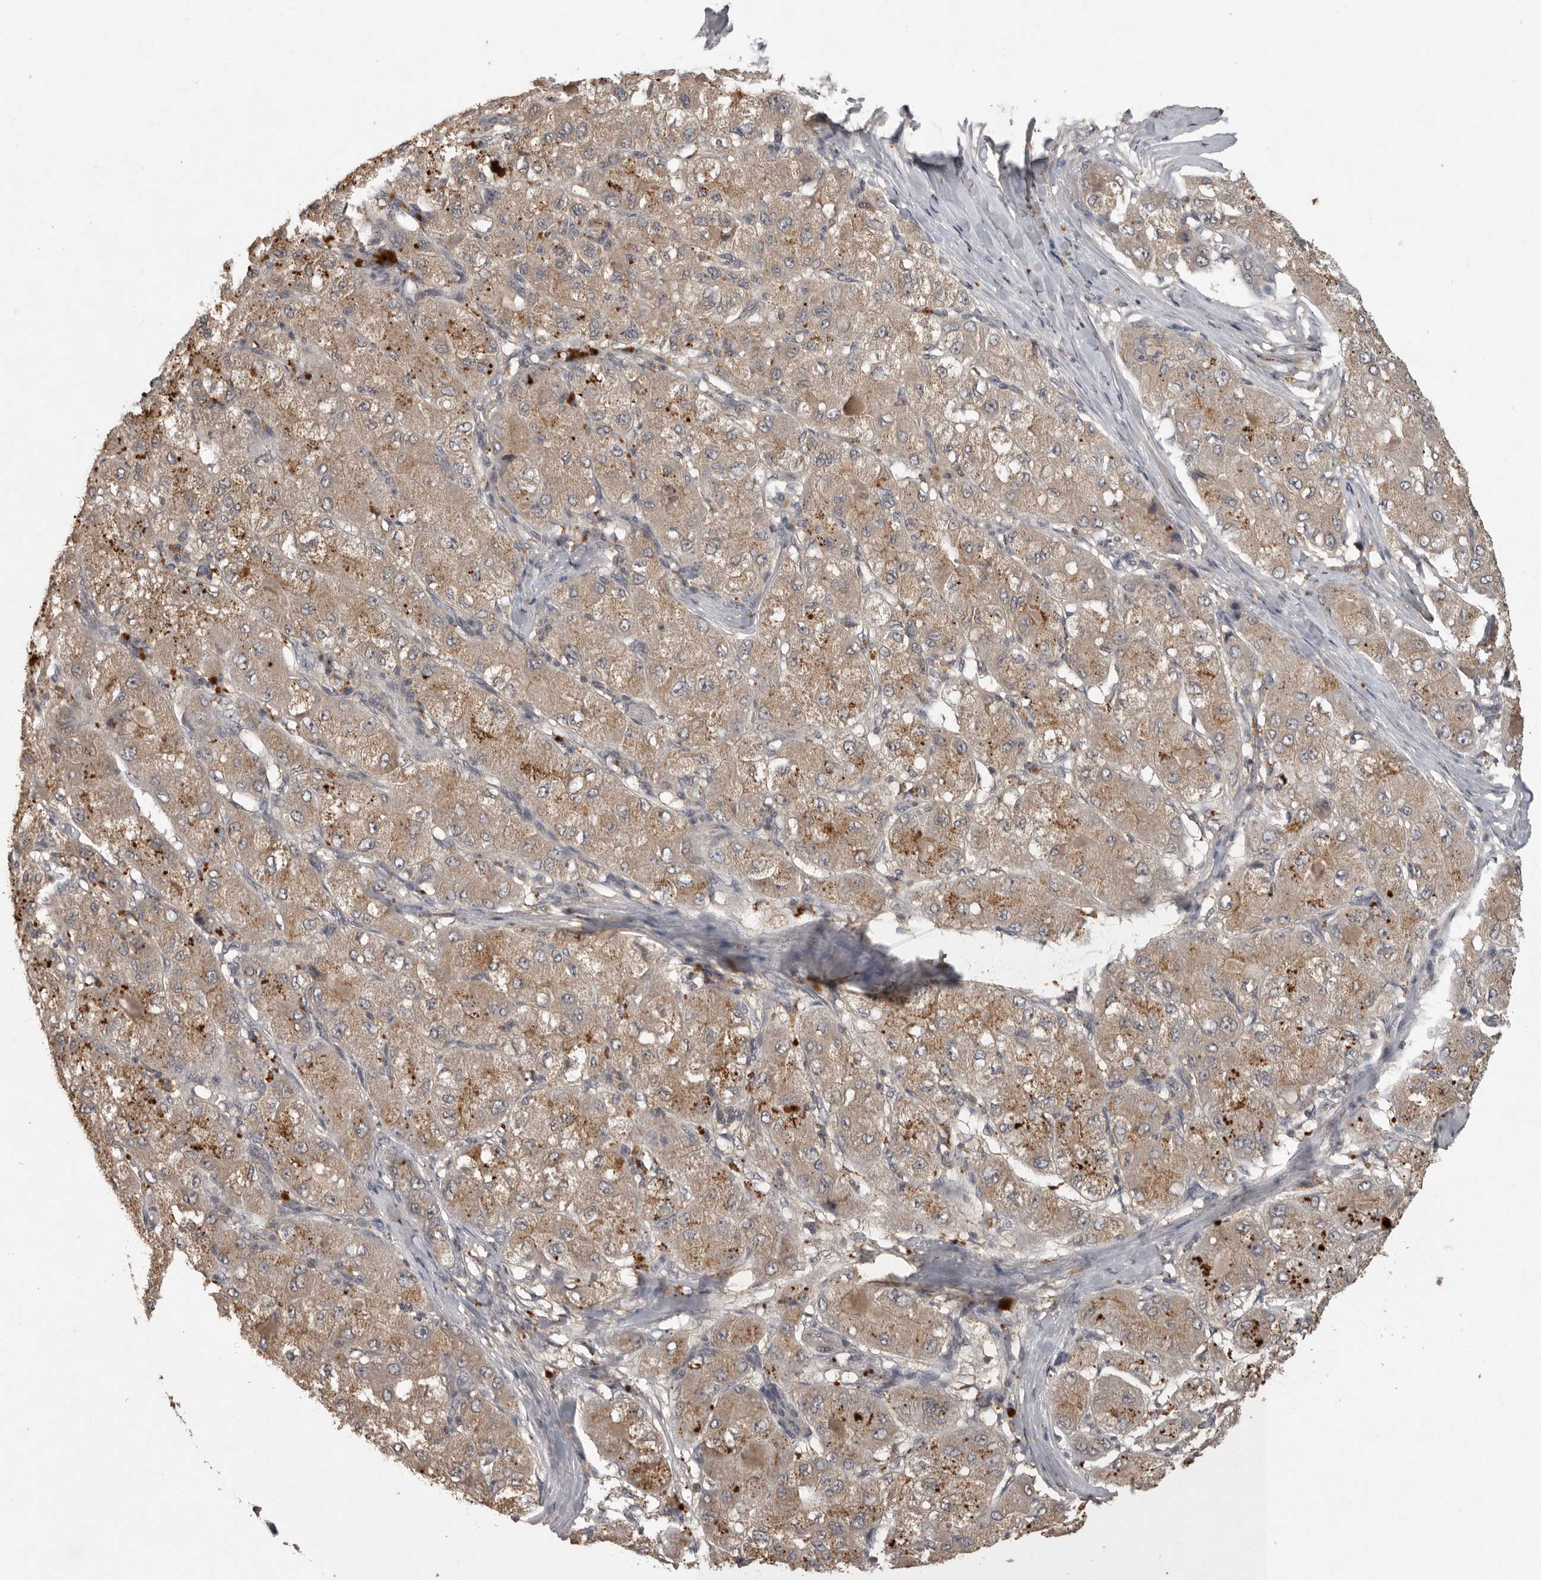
{"staining": {"intensity": "weak", "quantity": ">75%", "location": "cytoplasmic/membranous"}, "tissue": "liver cancer", "cell_type": "Tumor cells", "image_type": "cancer", "snomed": [{"axis": "morphology", "description": "Carcinoma, Hepatocellular, NOS"}, {"axis": "topography", "description": "Liver"}], "caption": "A high-resolution micrograph shows immunohistochemistry staining of liver hepatocellular carcinoma, which exhibits weak cytoplasmic/membranous expression in about >75% of tumor cells.", "gene": "ADAMTS4", "patient": {"sex": "male", "age": 80}}